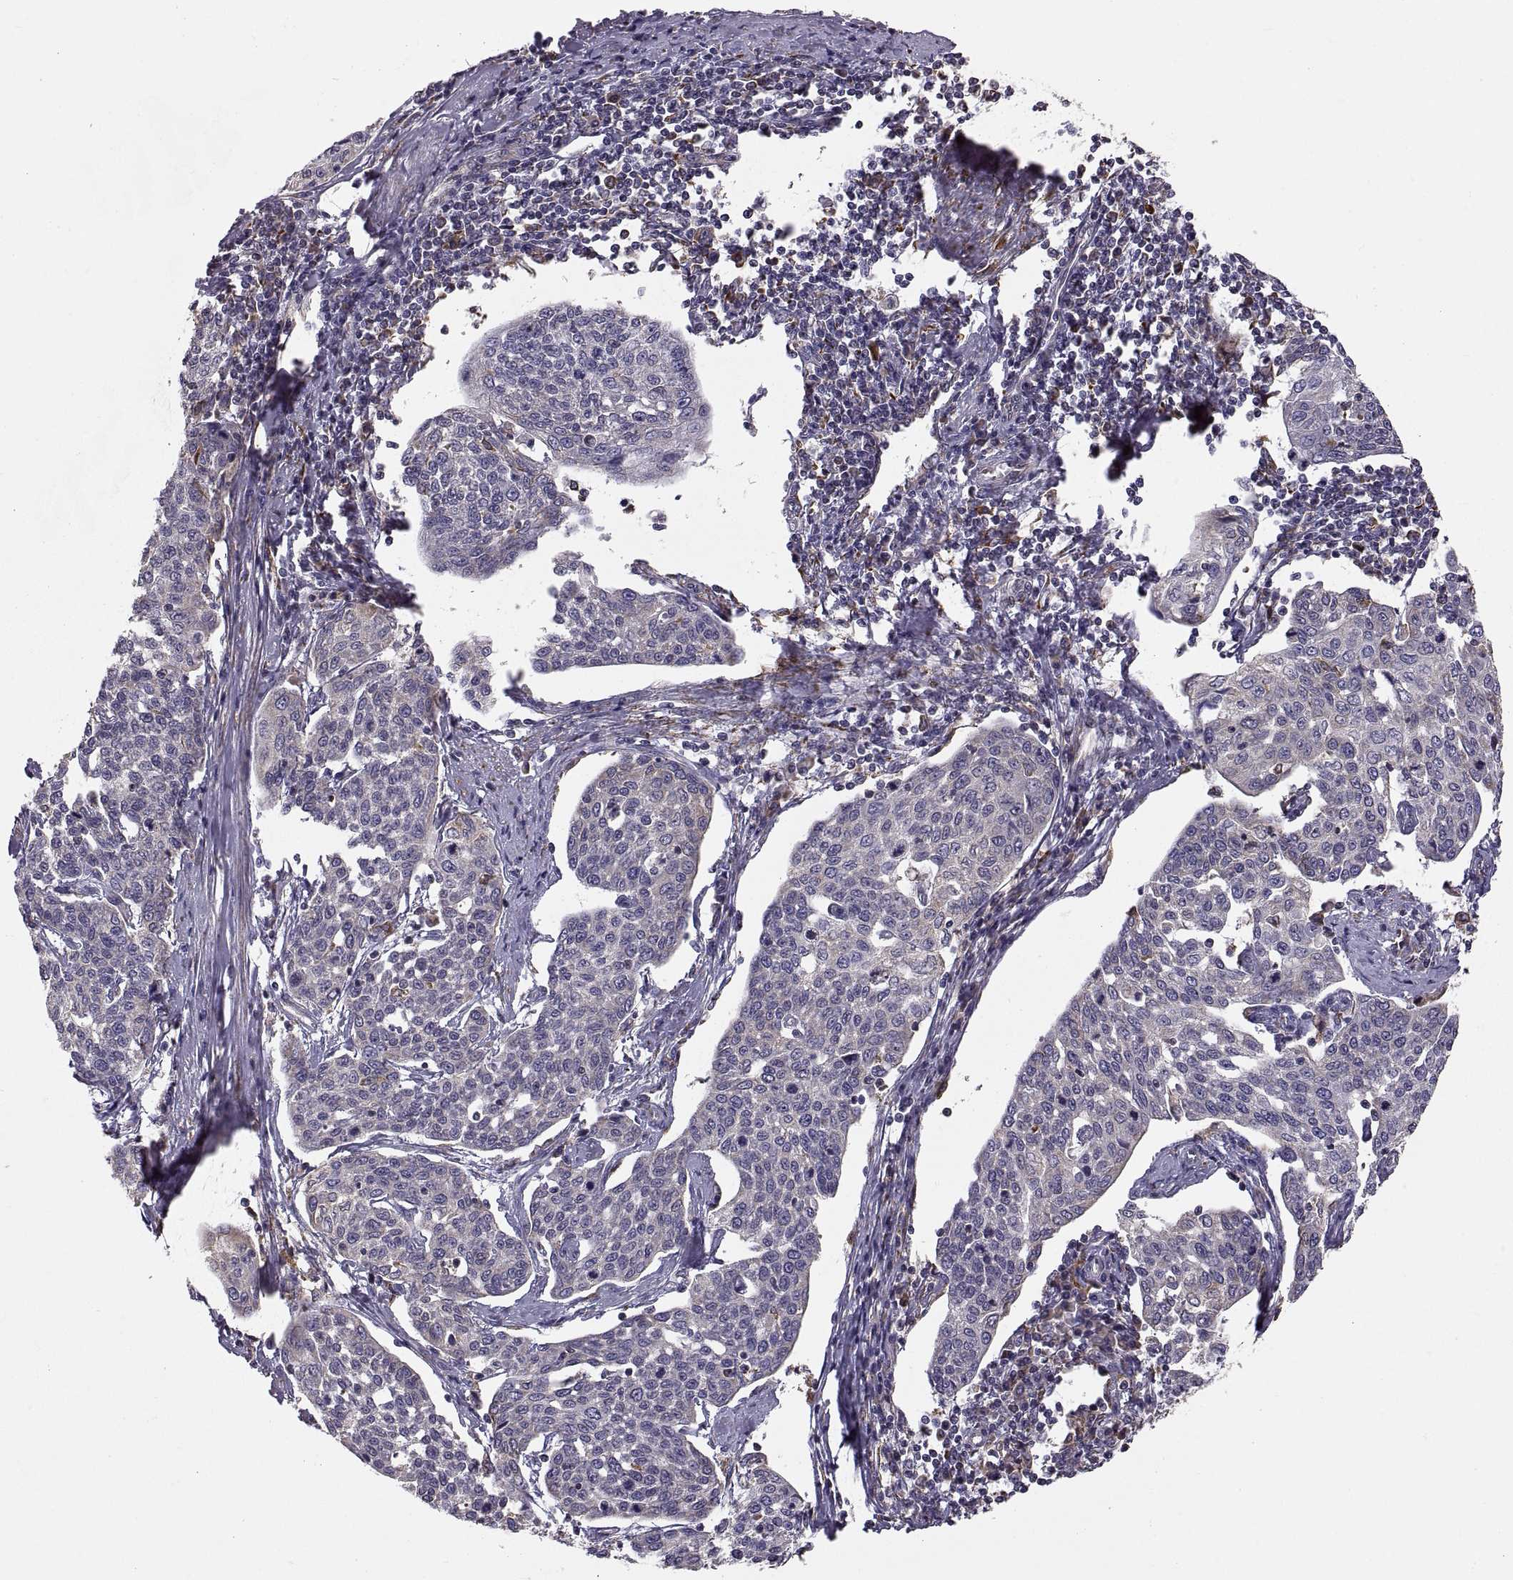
{"staining": {"intensity": "negative", "quantity": "none", "location": "none"}, "tissue": "cervical cancer", "cell_type": "Tumor cells", "image_type": "cancer", "snomed": [{"axis": "morphology", "description": "Squamous cell carcinoma, NOS"}, {"axis": "topography", "description": "Cervix"}], "caption": "Immunohistochemistry (IHC) histopathology image of neoplastic tissue: squamous cell carcinoma (cervical) stained with DAB reveals no significant protein staining in tumor cells. (Brightfield microscopy of DAB immunohistochemistry (IHC) at high magnification).", "gene": "PLEKHB2", "patient": {"sex": "female", "age": 34}}